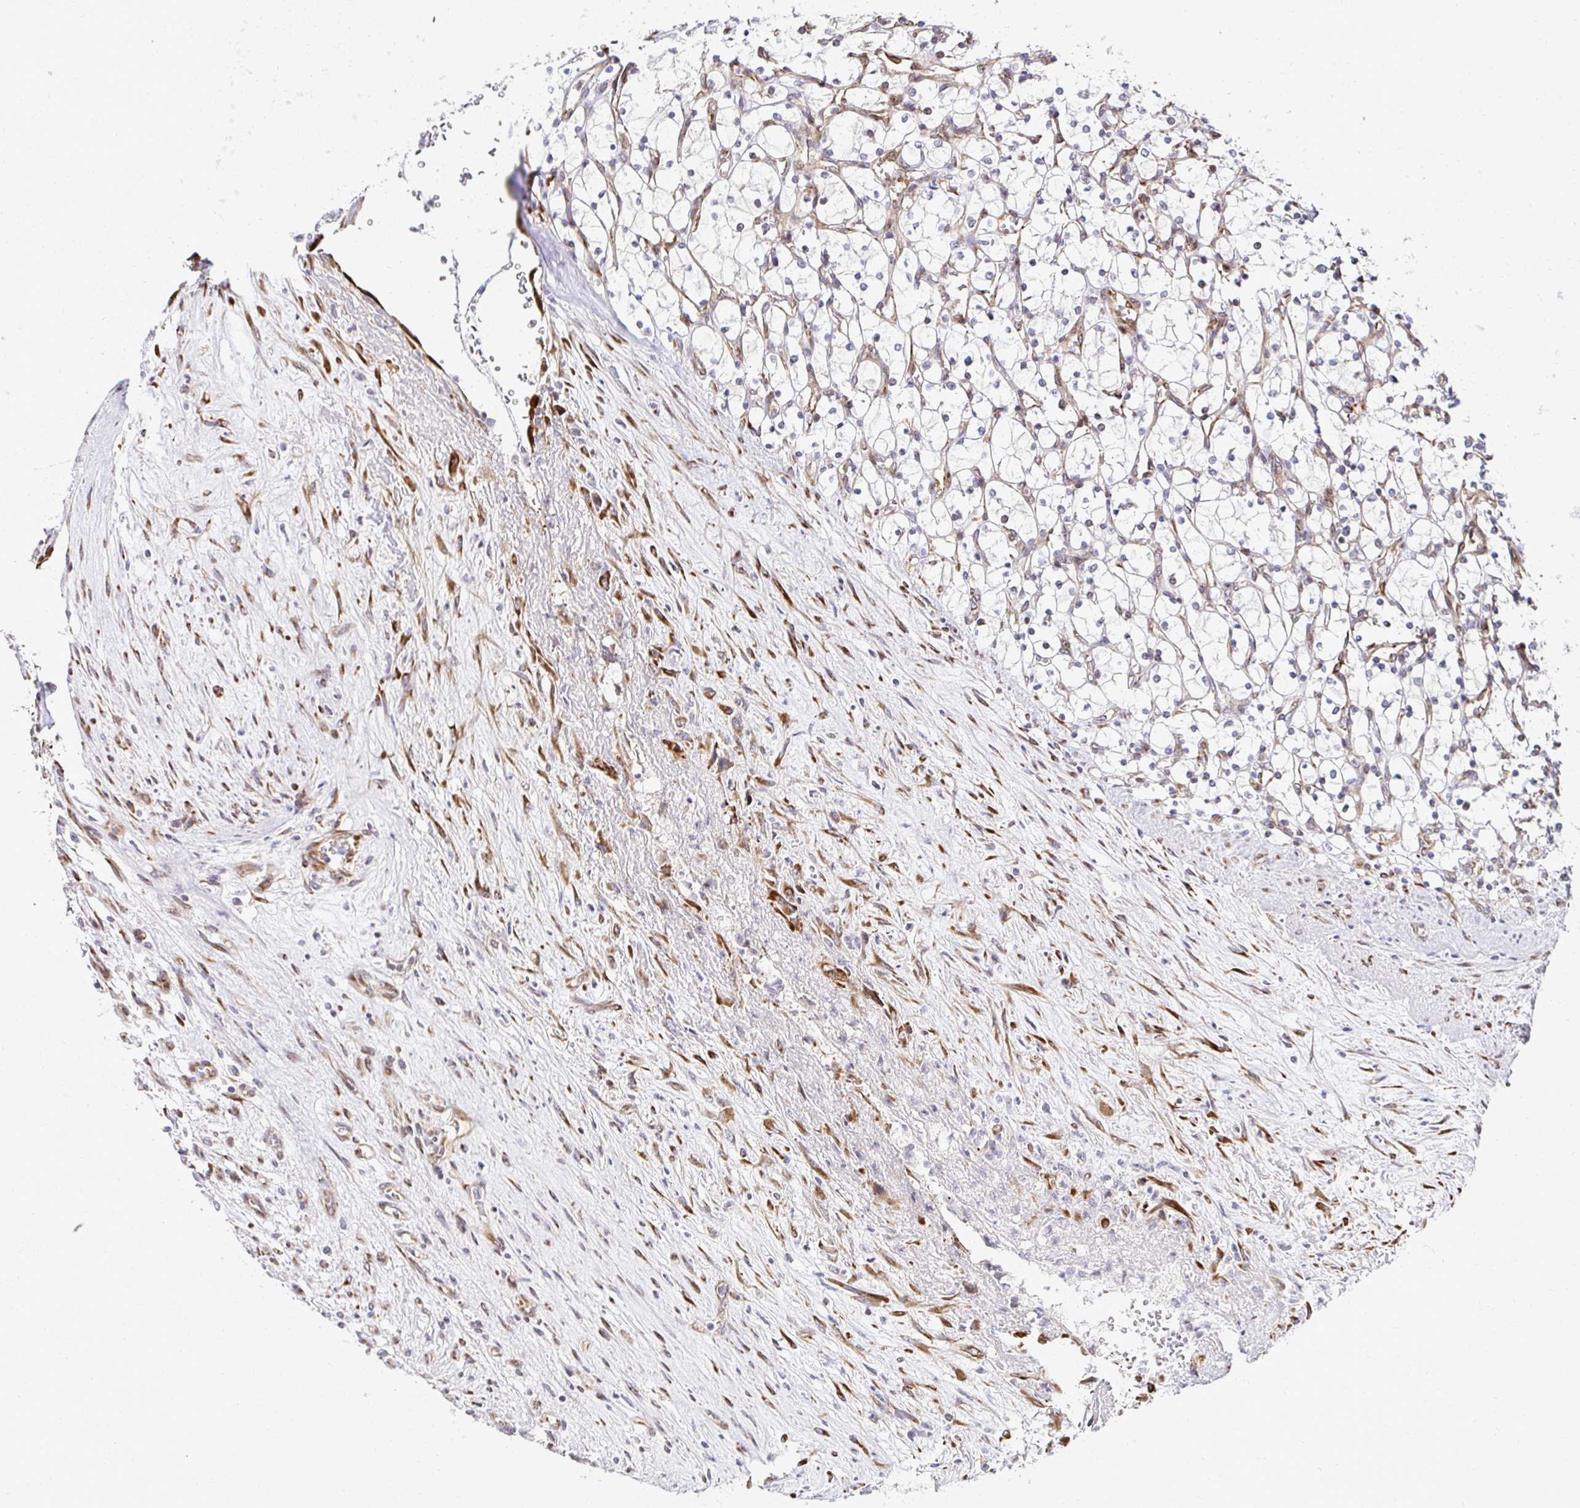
{"staining": {"intensity": "negative", "quantity": "none", "location": "none"}, "tissue": "renal cancer", "cell_type": "Tumor cells", "image_type": "cancer", "snomed": [{"axis": "morphology", "description": "Adenocarcinoma, NOS"}, {"axis": "topography", "description": "Kidney"}], "caption": "DAB (3,3'-diaminobenzidine) immunohistochemical staining of human renal adenocarcinoma demonstrates no significant expression in tumor cells.", "gene": "HPS1", "patient": {"sex": "female", "age": 69}}